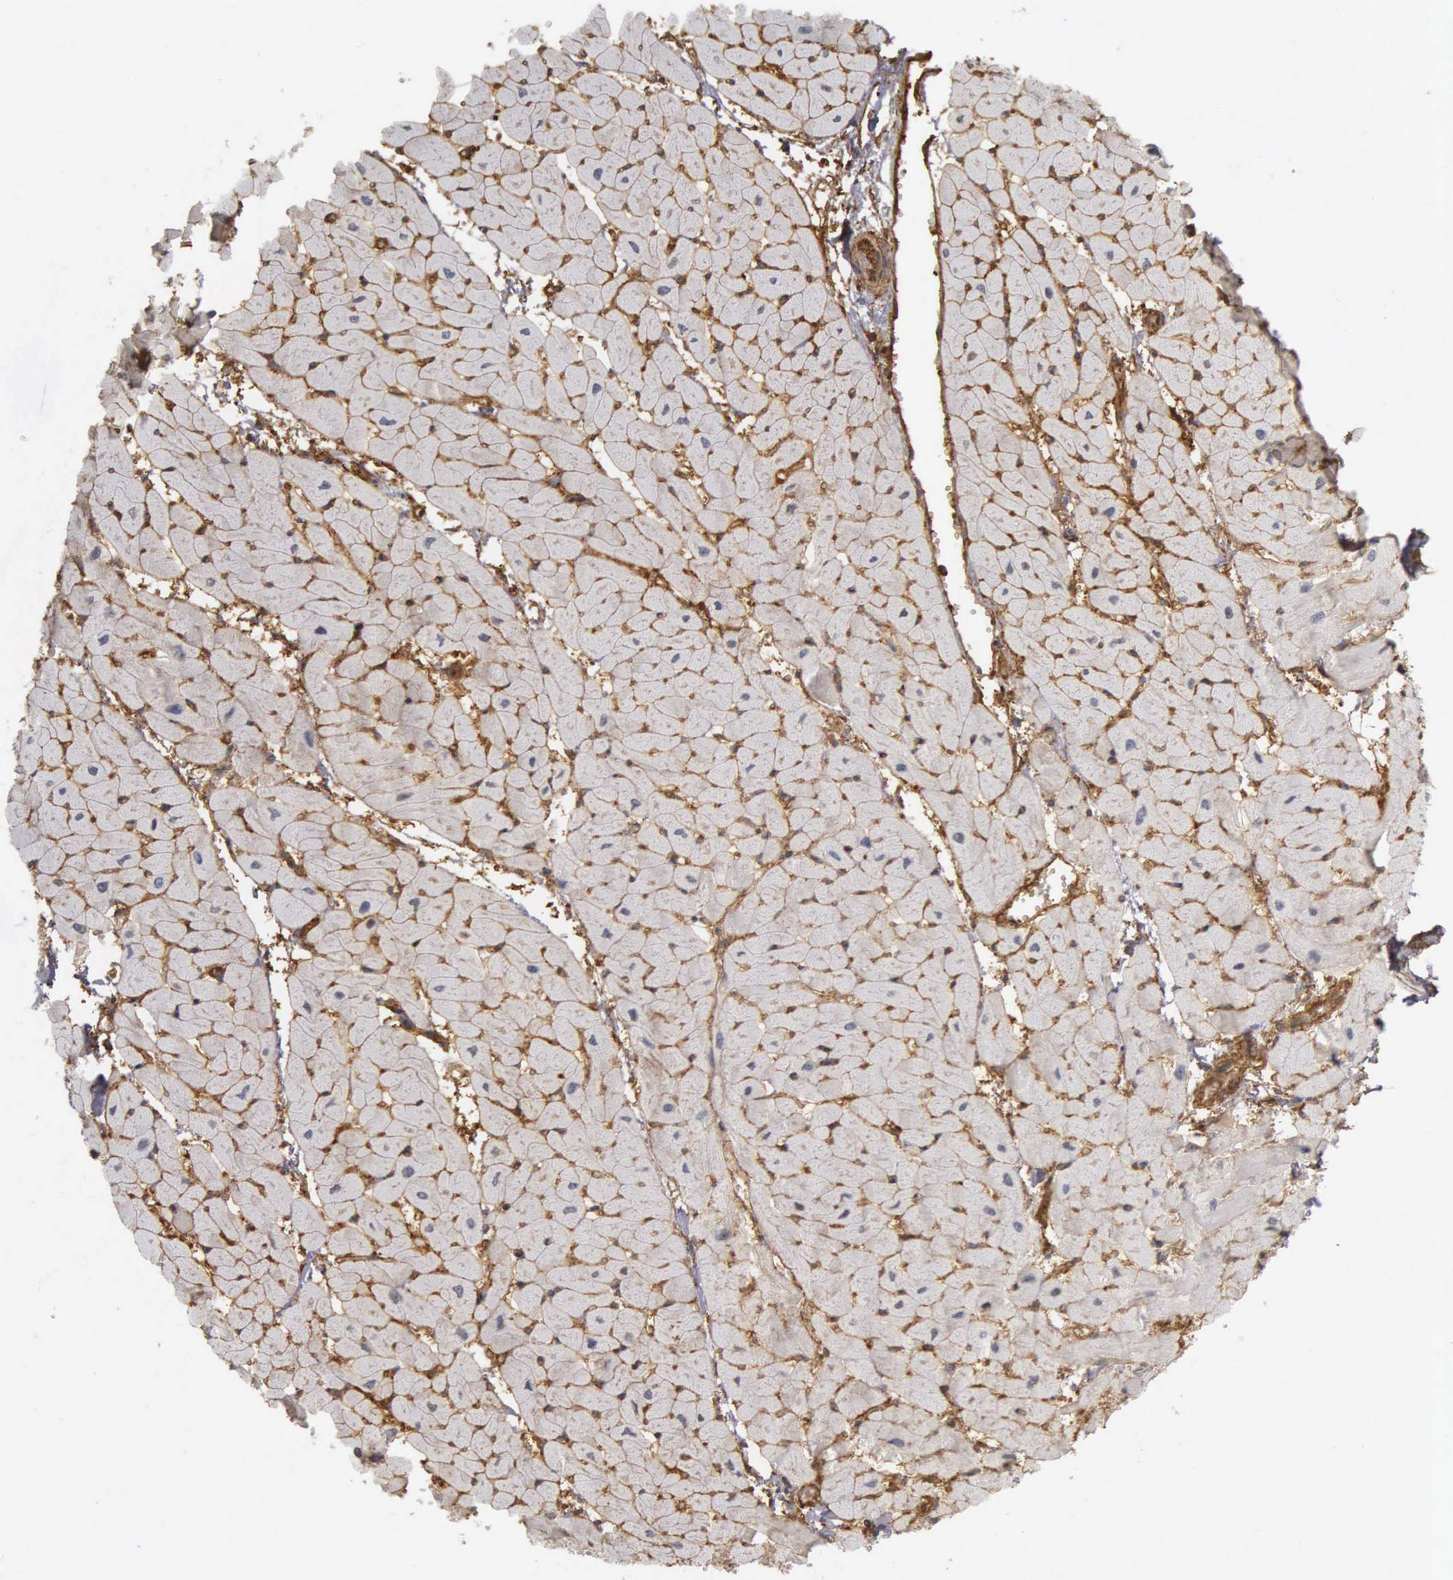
{"staining": {"intensity": "negative", "quantity": "none", "location": "none"}, "tissue": "heart muscle", "cell_type": "Cardiomyocytes", "image_type": "normal", "snomed": [{"axis": "morphology", "description": "Normal tissue, NOS"}, {"axis": "topography", "description": "Heart"}], "caption": "Protein analysis of normal heart muscle demonstrates no significant positivity in cardiomyocytes.", "gene": "CD99", "patient": {"sex": "female", "age": 19}}